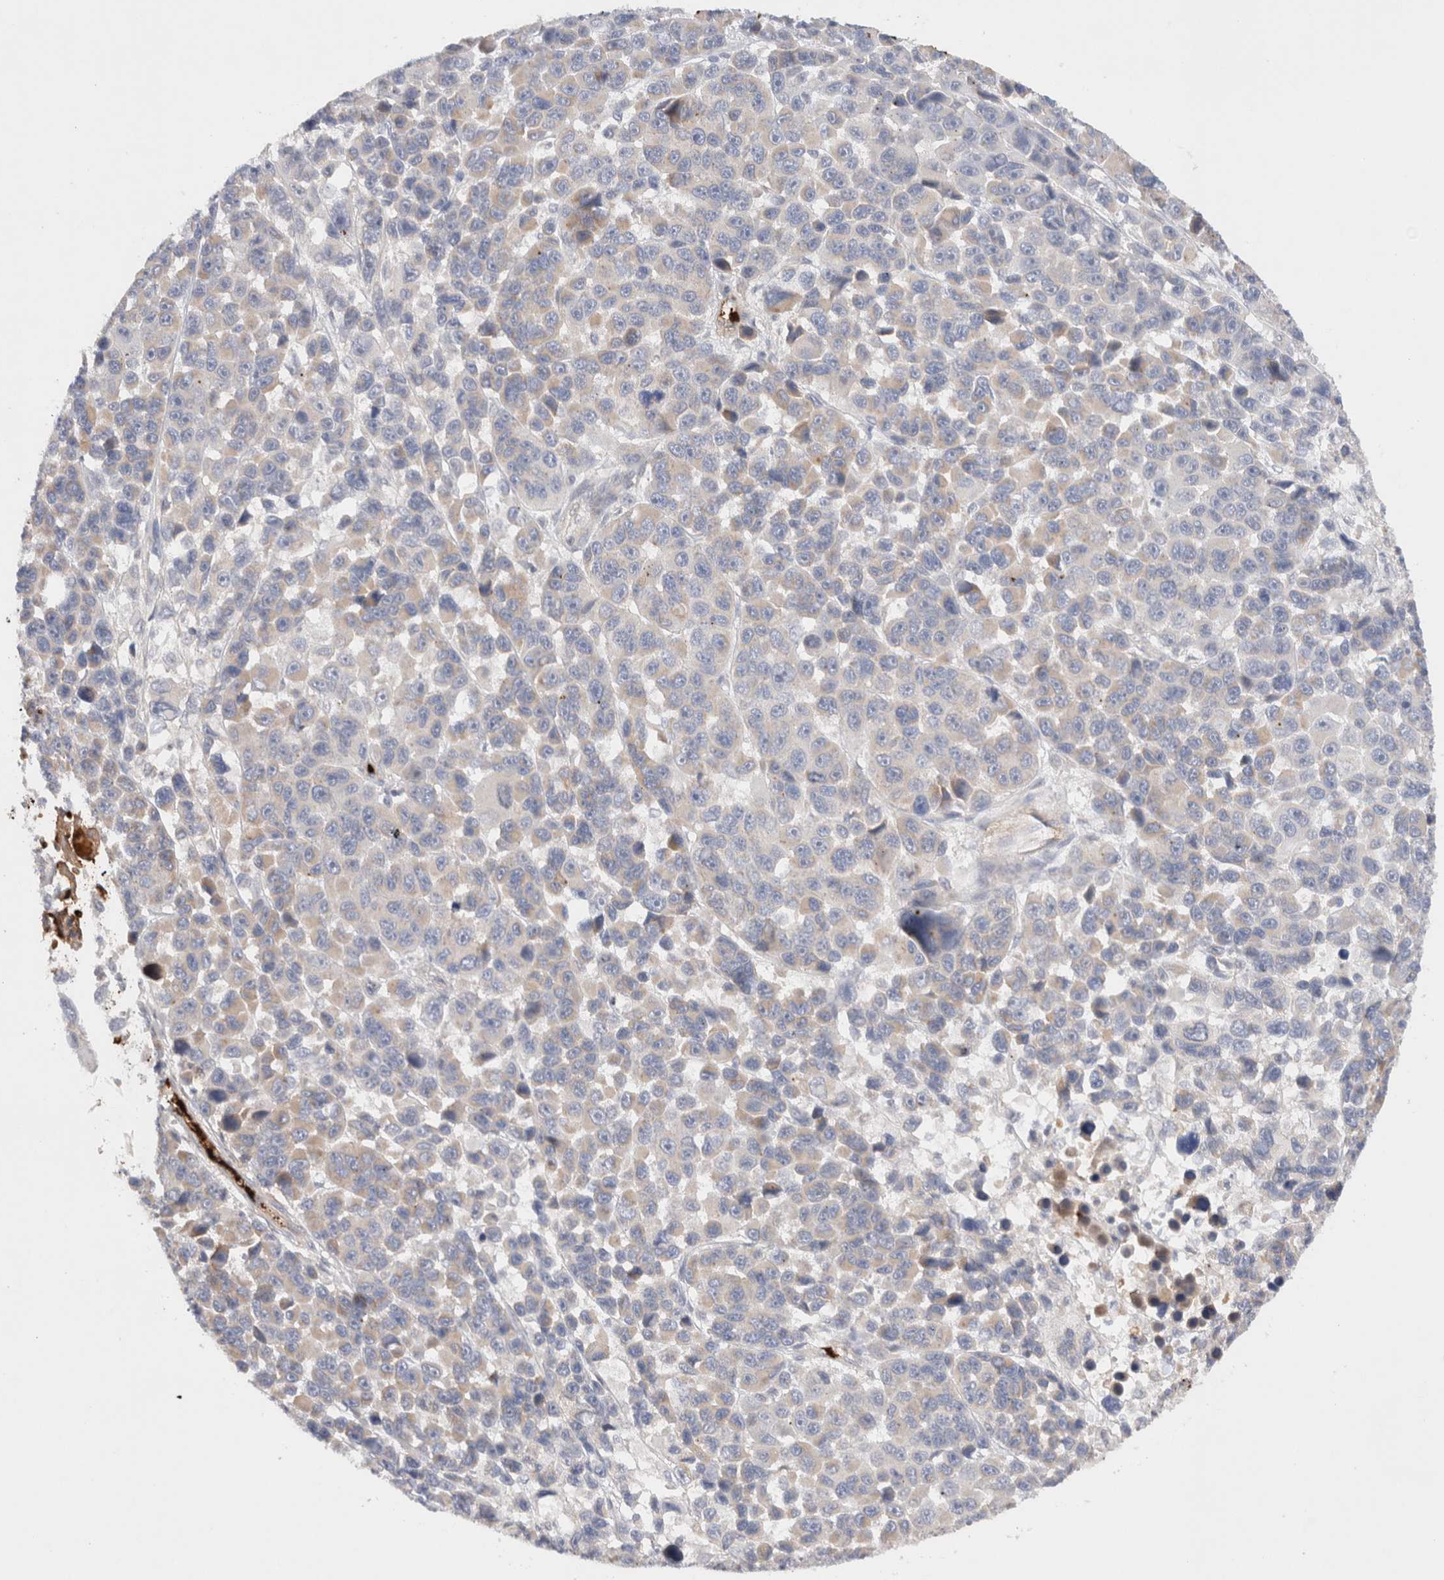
{"staining": {"intensity": "weak", "quantity": "<25%", "location": "cytoplasmic/membranous"}, "tissue": "melanoma", "cell_type": "Tumor cells", "image_type": "cancer", "snomed": [{"axis": "morphology", "description": "Malignant melanoma, NOS"}, {"axis": "topography", "description": "Skin"}], "caption": "Tumor cells are negative for brown protein staining in malignant melanoma.", "gene": "MST1", "patient": {"sex": "male", "age": 53}}